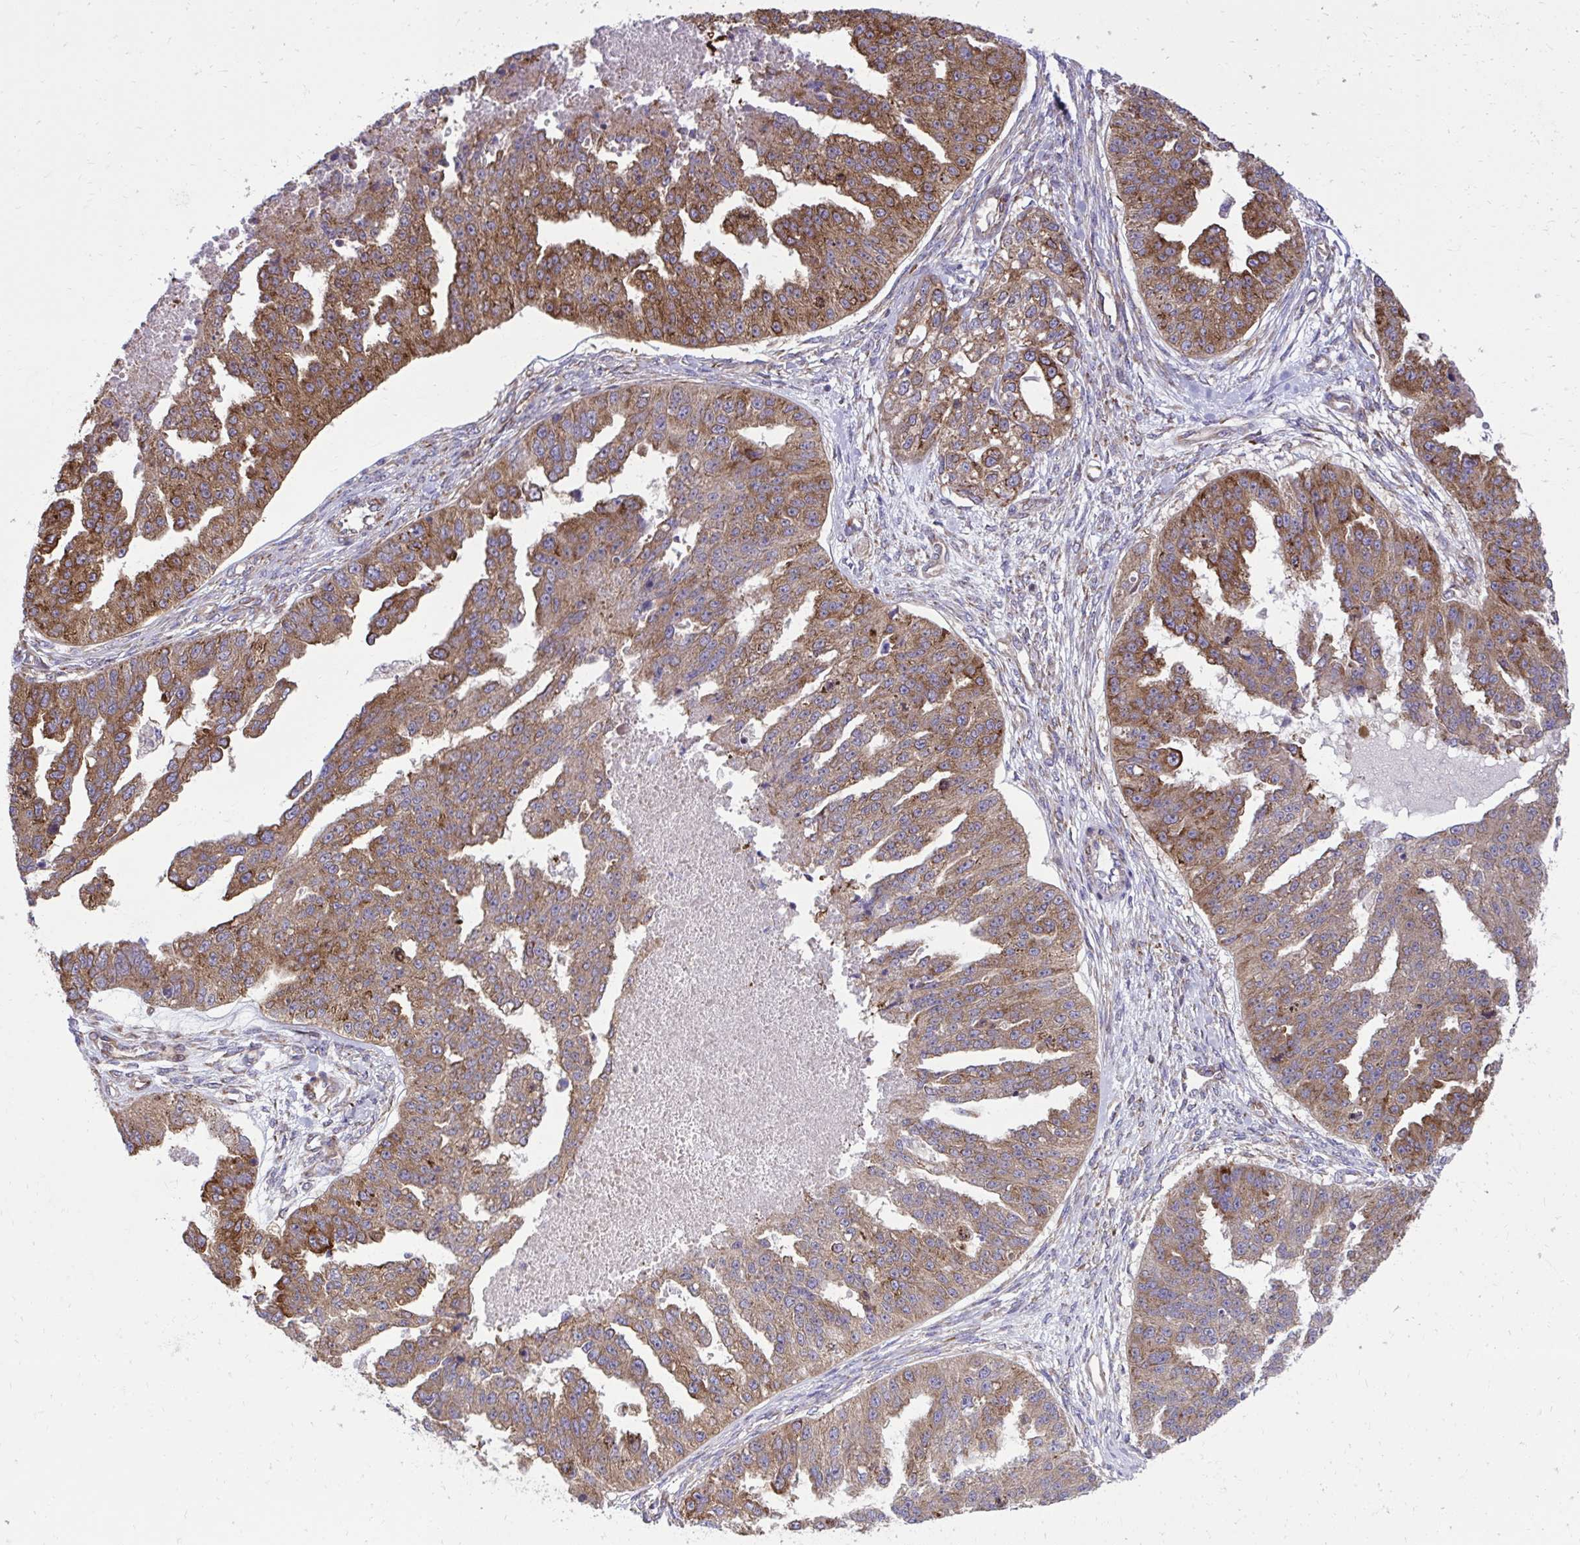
{"staining": {"intensity": "moderate", "quantity": ">75%", "location": "cytoplasmic/membranous"}, "tissue": "ovarian cancer", "cell_type": "Tumor cells", "image_type": "cancer", "snomed": [{"axis": "morphology", "description": "Cystadenocarcinoma, serous, NOS"}, {"axis": "topography", "description": "Ovary"}], "caption": "Ovarian serous cystadenocarcinoma was stained to show a protein in brown. There is medium levels of moderate cytoplasmic/membranous staining in approximately >75% of tumor cells.", "gene": "NMNAT3", "patient": {"sex": "female", "age": 58}}